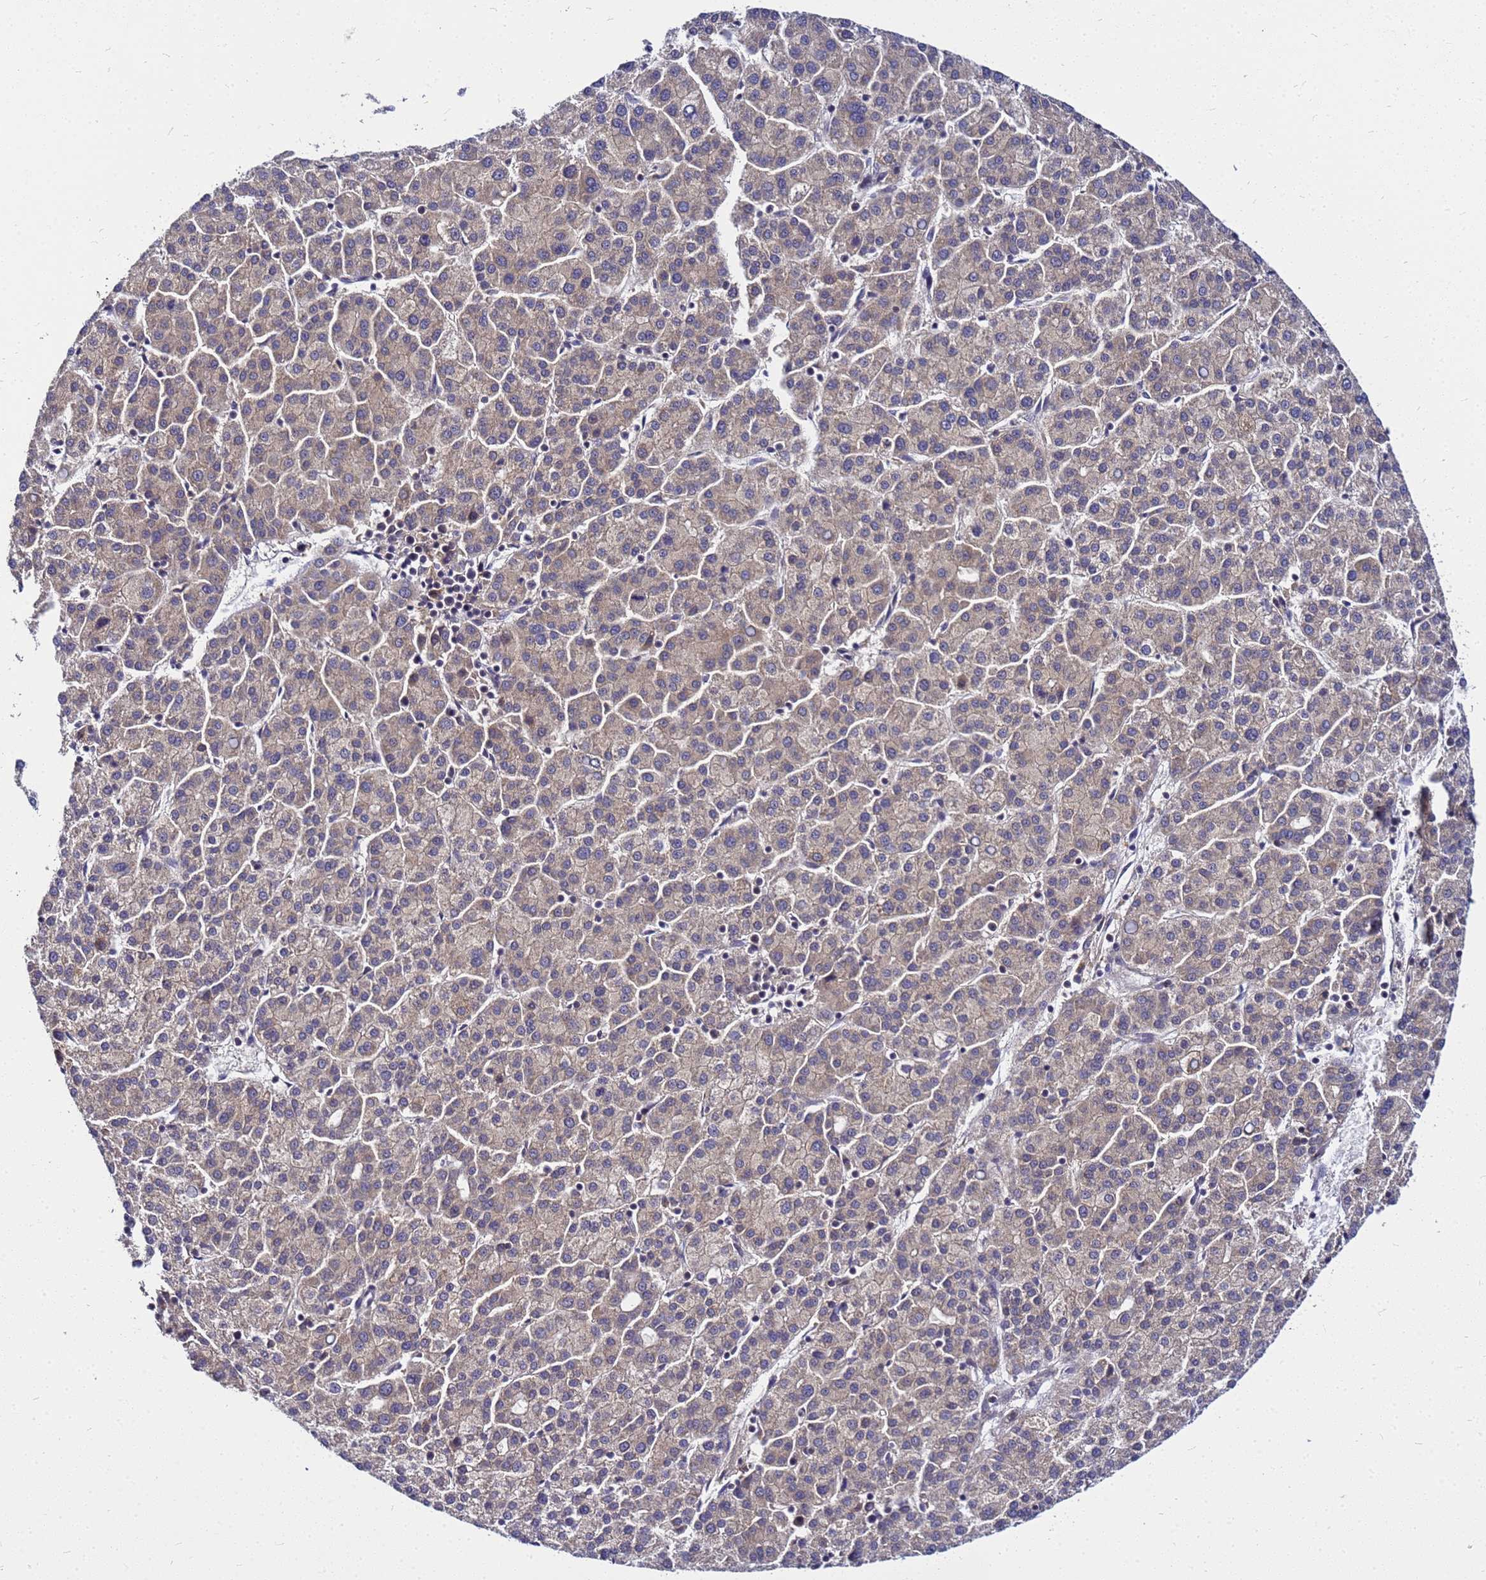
{"staining": {"intensity": "weak", "quantity": ">75%", "location": "cytoplasmic/membranous"}, "tissue": "liver cancer", "cell_type": "Tumor cells", "image_type": "cancer", "snomed": [{"axis": "morphology", "description": "Carcinoma, Hepatocellular, NOS"}, {"axis": "topography", "description": "Liver"}], "caption": "Liver hepatocellular carcinoma stained with immunohistochemistry displays weak cytoplasmic/membranous expression in approximately >75% of tumor cells.", "gene": "SAT1", "patient": {"sex": "female", "age": 58}}